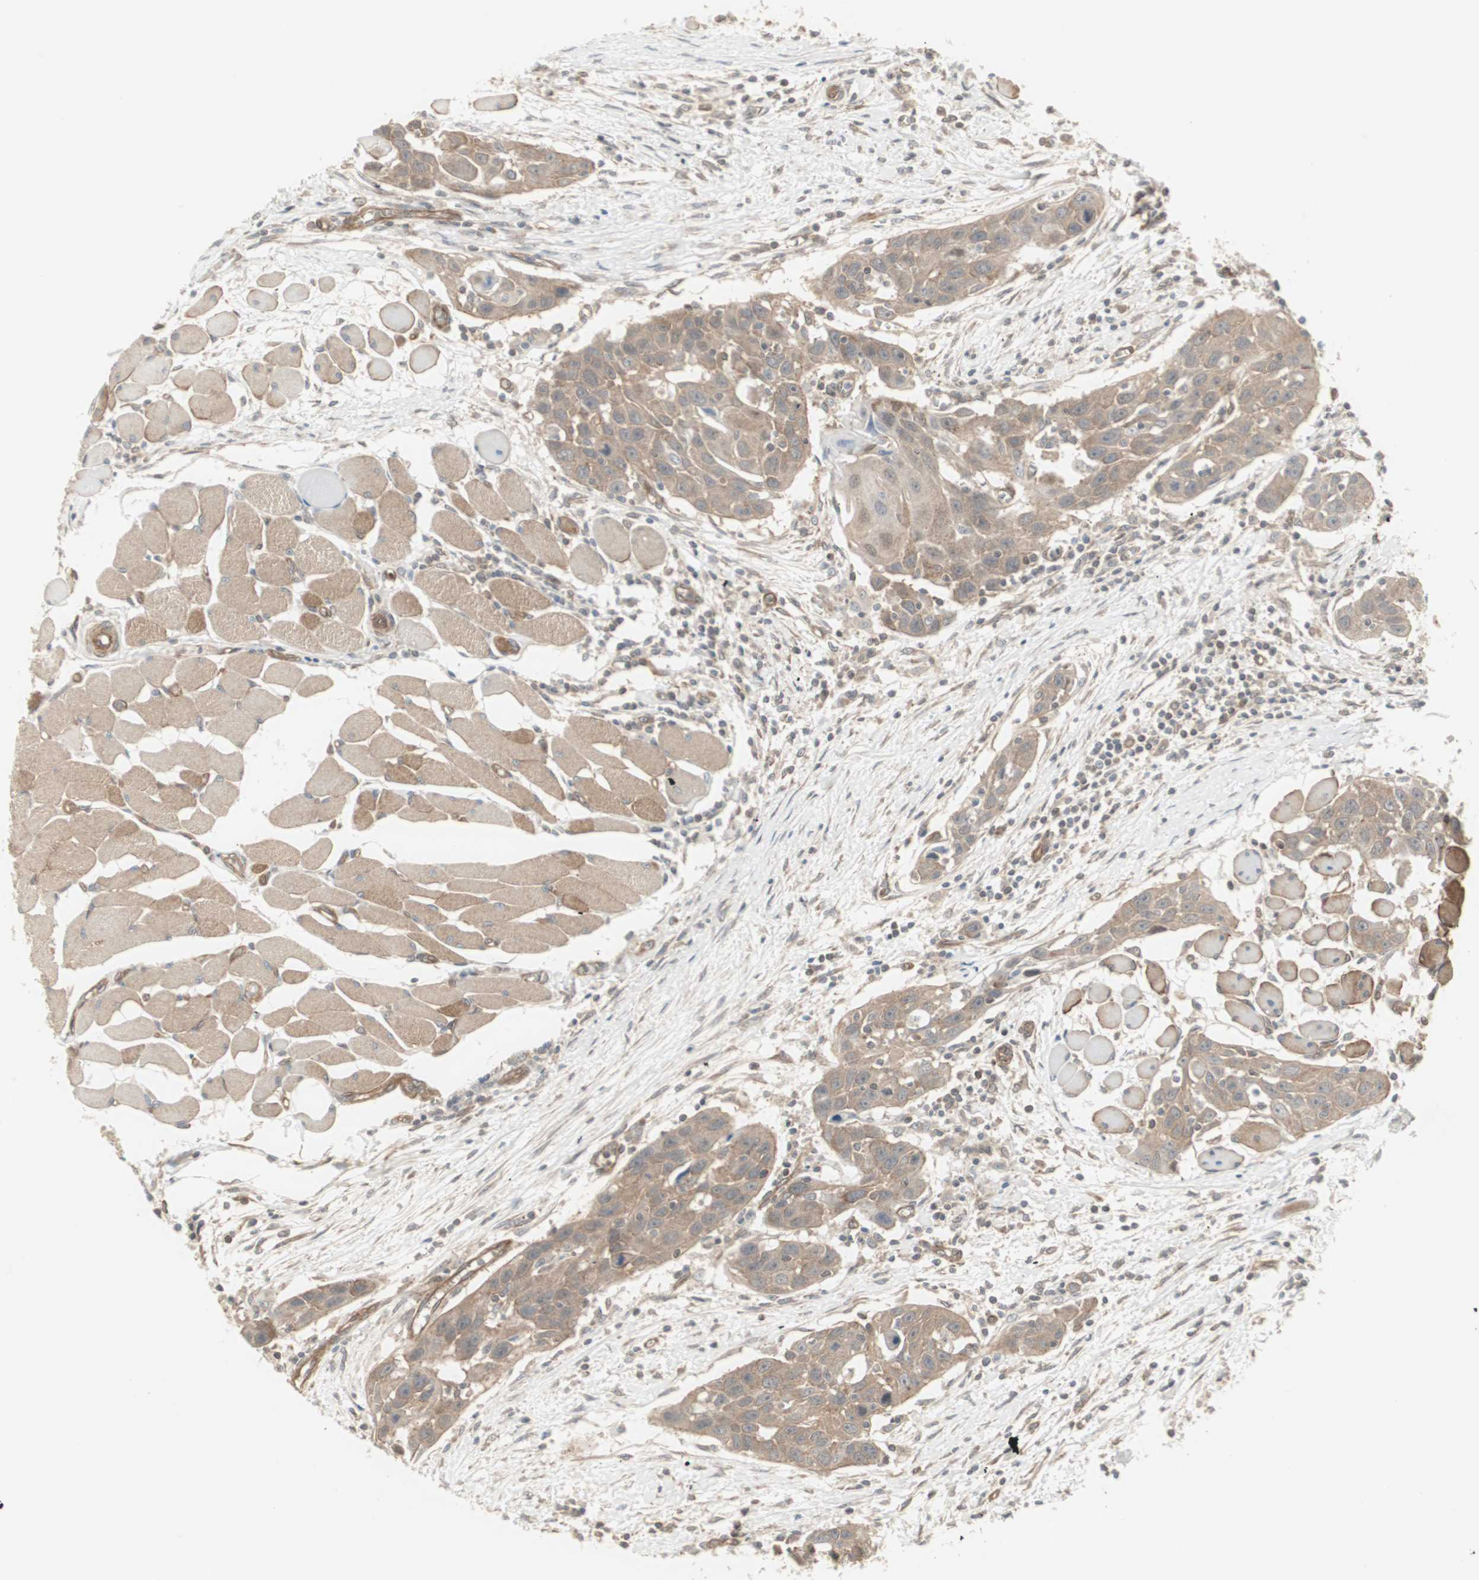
{"staining": {"intensity": "moderate", "quantity": ">75%", "location": "cytoplasmic/membranous"}, "tissue": "head and neck cancer", "cell_type": "Tumor cells", "image_type": "cancer", "snomed": [{"axis": "morphology", "description": "Squamous cell carcinoma, NOS"}, {"axis": "topography", "description": "Oral tissue"}, {"axis": "topography", "description": "Head-Neck"}], "caption": "Immunohistochemistry (IHC) staining of squamous cell carcinoma (head and neck), which reveals medium levels of moderate cytoplasmic/membranous staining in approximately >75% of tumor cells indicating moderate cytoplasmic/membranous protein expression. The staining was performed using DAB (brown) for protein detection and nuclei were counterstained in hematoxylin (blue).", "gene": "PFDN1", "patient": {"sex": "female", "age": 50}}